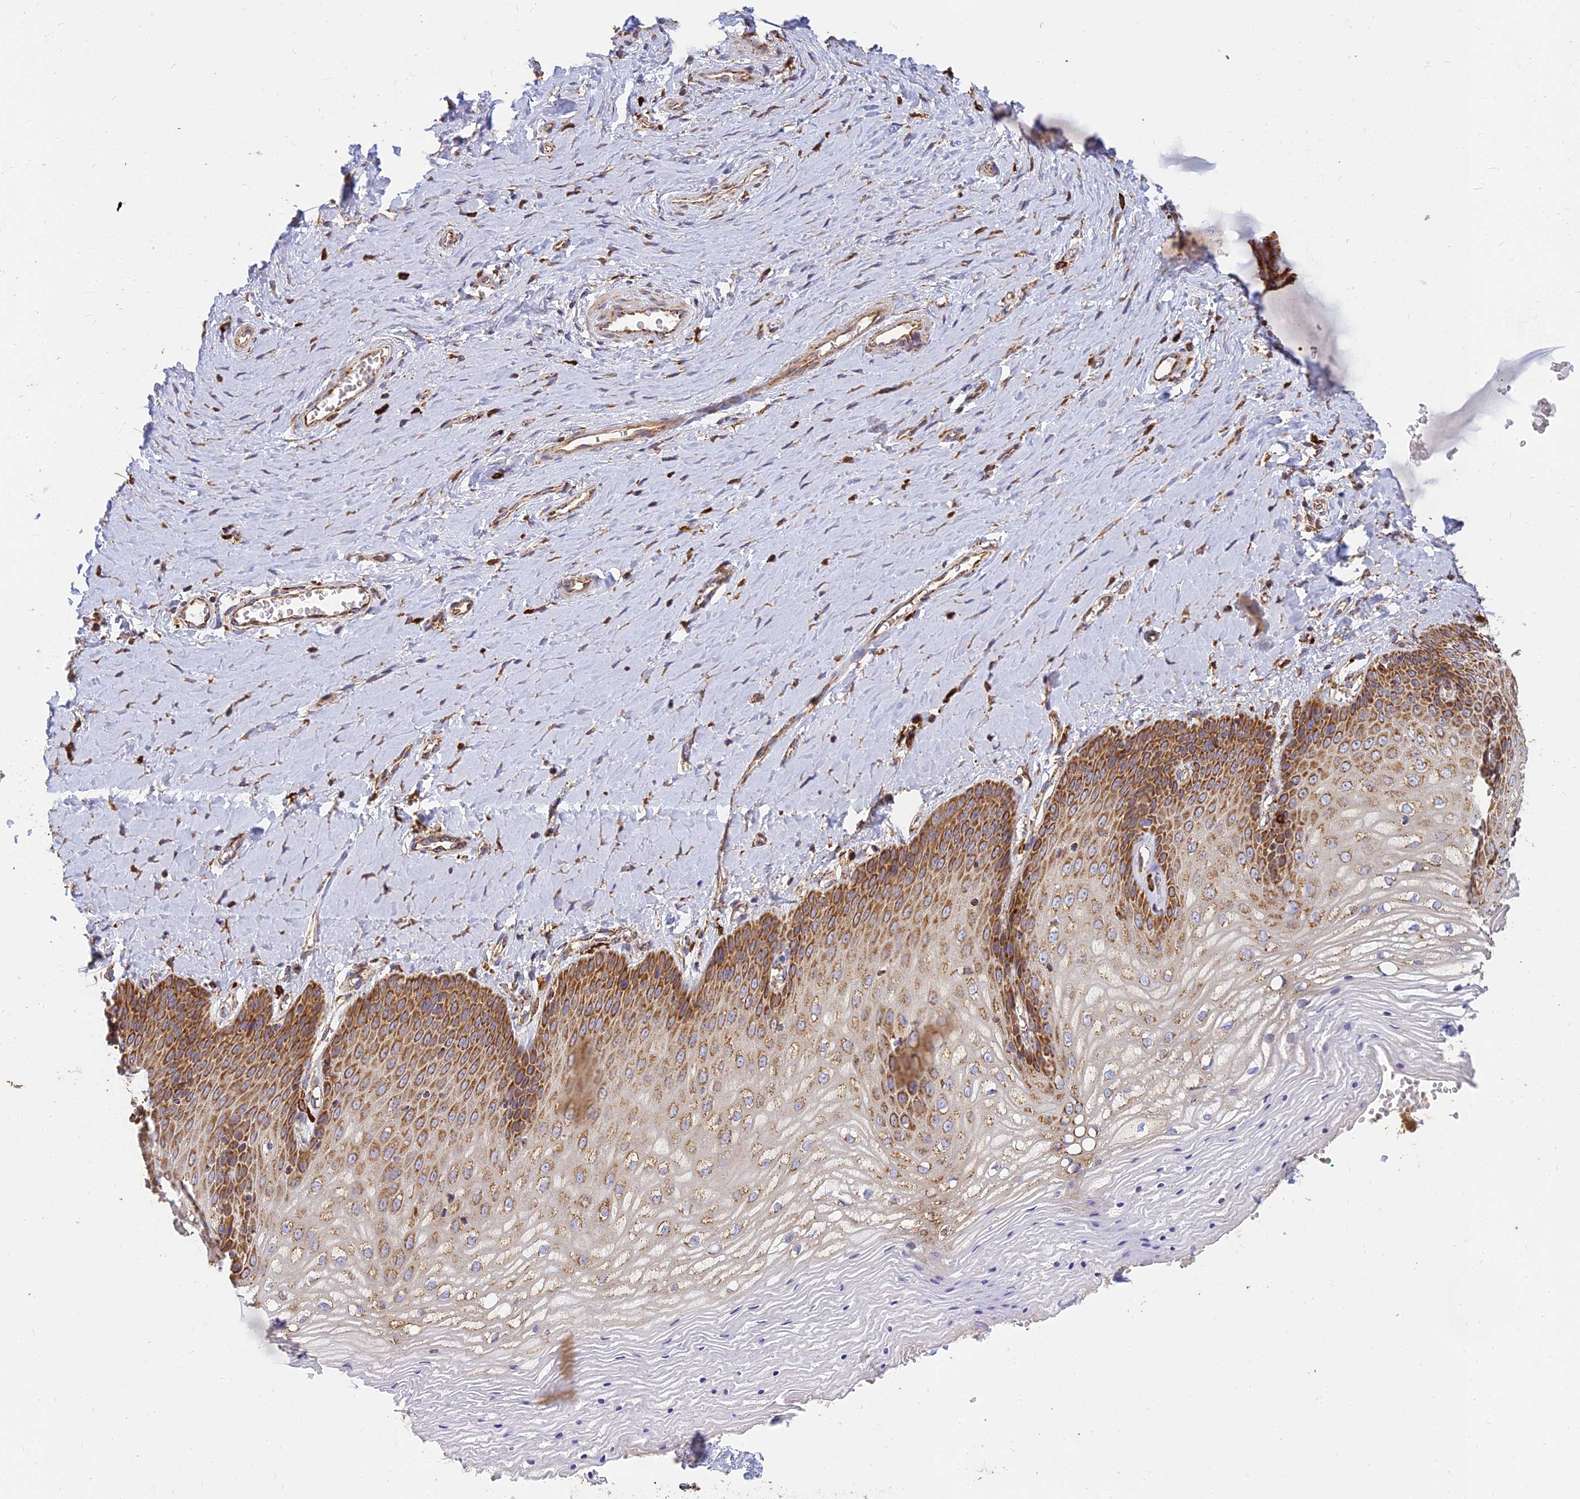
{"staining": {"intensity": "strong", "quantity": "25%-75%", "location": "cytoplasmic/membranous"}, "tissue": "vagina", "cell_type": "Squamous epithelial cells", "image_type": "normal", "snomed": [{"axis": "morphology", "description": "Normal tissue, NOS"}, {"axis": "topography", "description": "Vagina"}], "caption": "A high amount of strong cytoplasmic/membranous staining is present in about 25%-75% of squamous epithelial cells in benign vagina. The protein is shown in brown color, while the nuclei are stained blue.", "gene": "THUMPD2", "patient": {"sex": "female", "age": 65}}